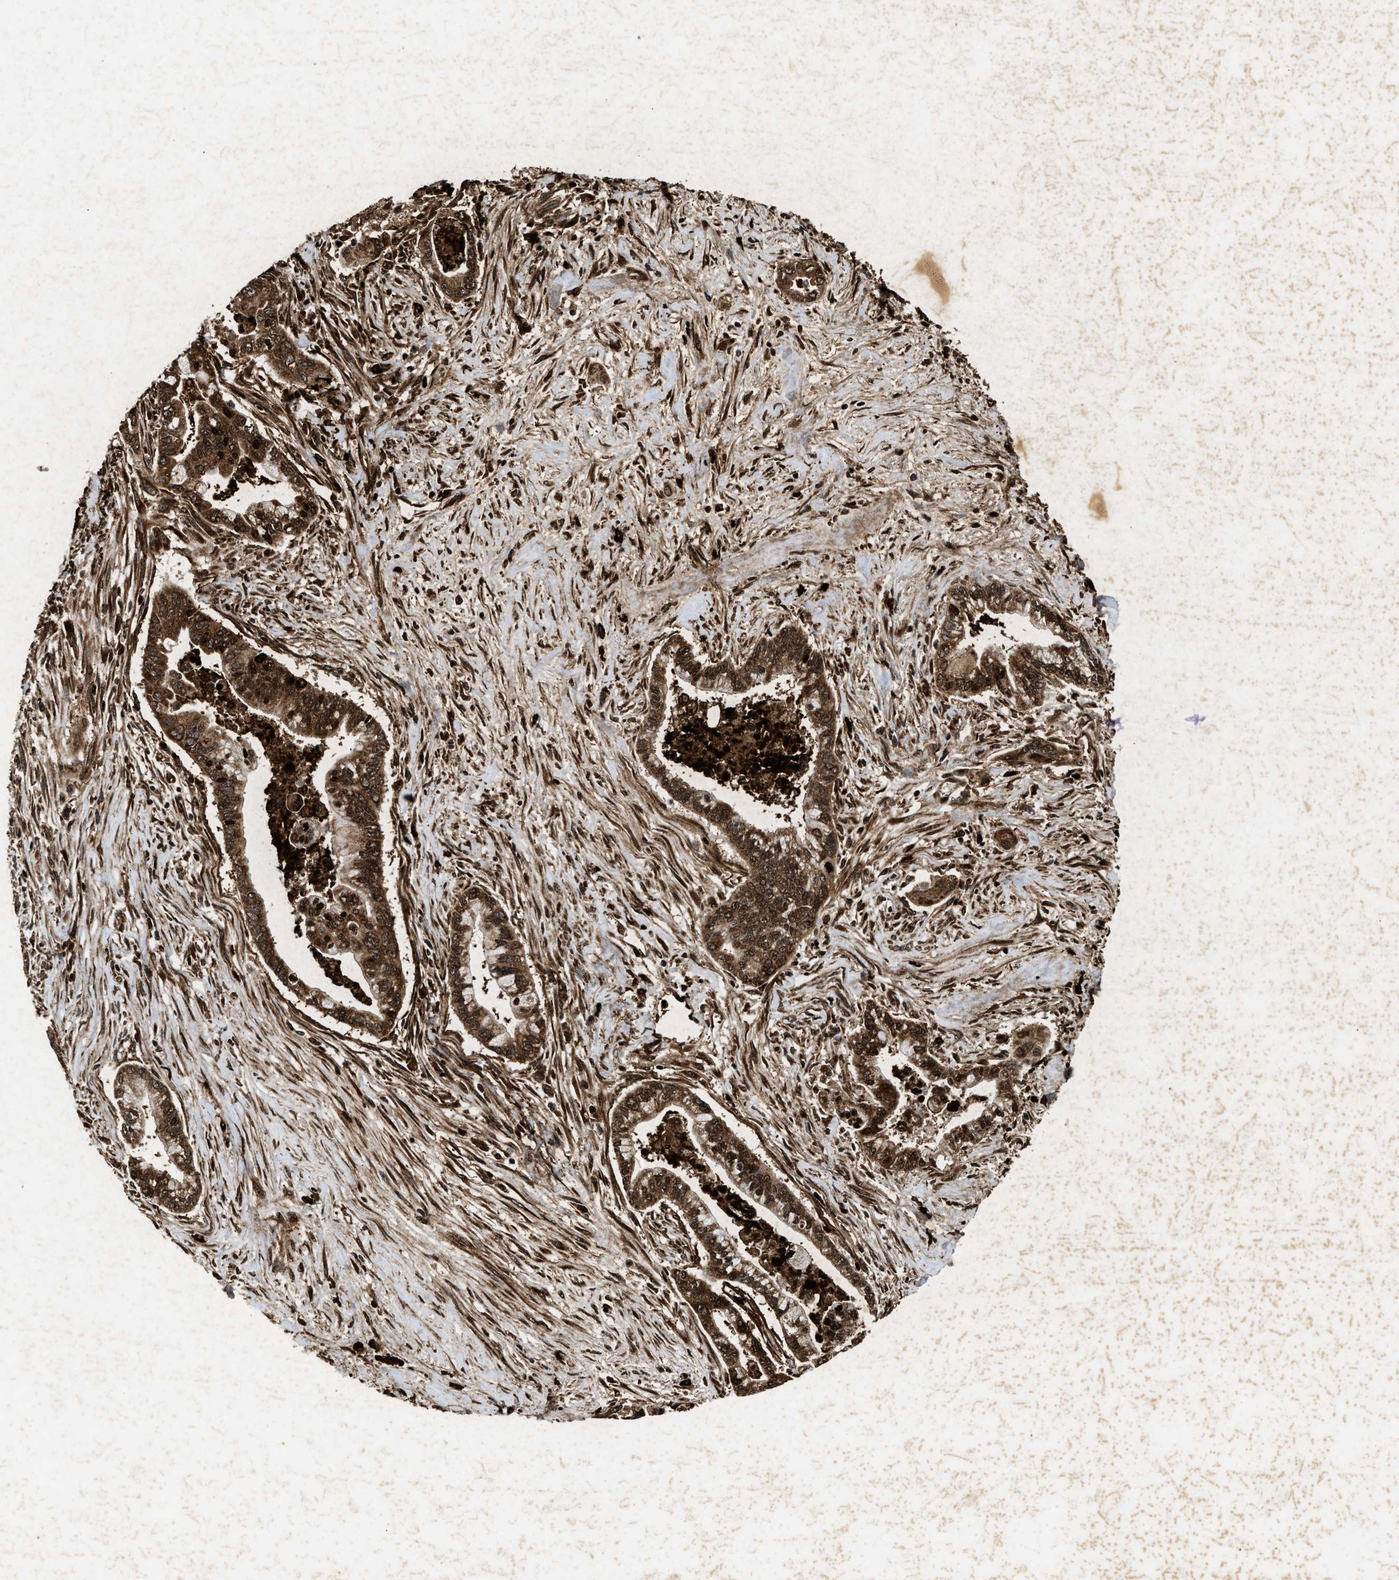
{"staining": {"intensity": "strong", "quantity": ">75%", "location": "cytoplasmic/membranous,nuclear"}, "tissue": "pancreatic cancer", "cell_type": "Tumor cells", "image_type": "cancer", "snomed": [{"axis": "morphology", "description": "Adenocarcinoma, NOS"}, {"axis": "topography", "description": "Pancreas"}], "caption": "This histopathology image reveals IHC staining of human pancreatic cancer, with high strong cytoplasmic/membranous and nuclear expression in approximately >75% of tumor cells.", "gene": "ACOX1", "patient": {"sex": "male", "age": 70}}